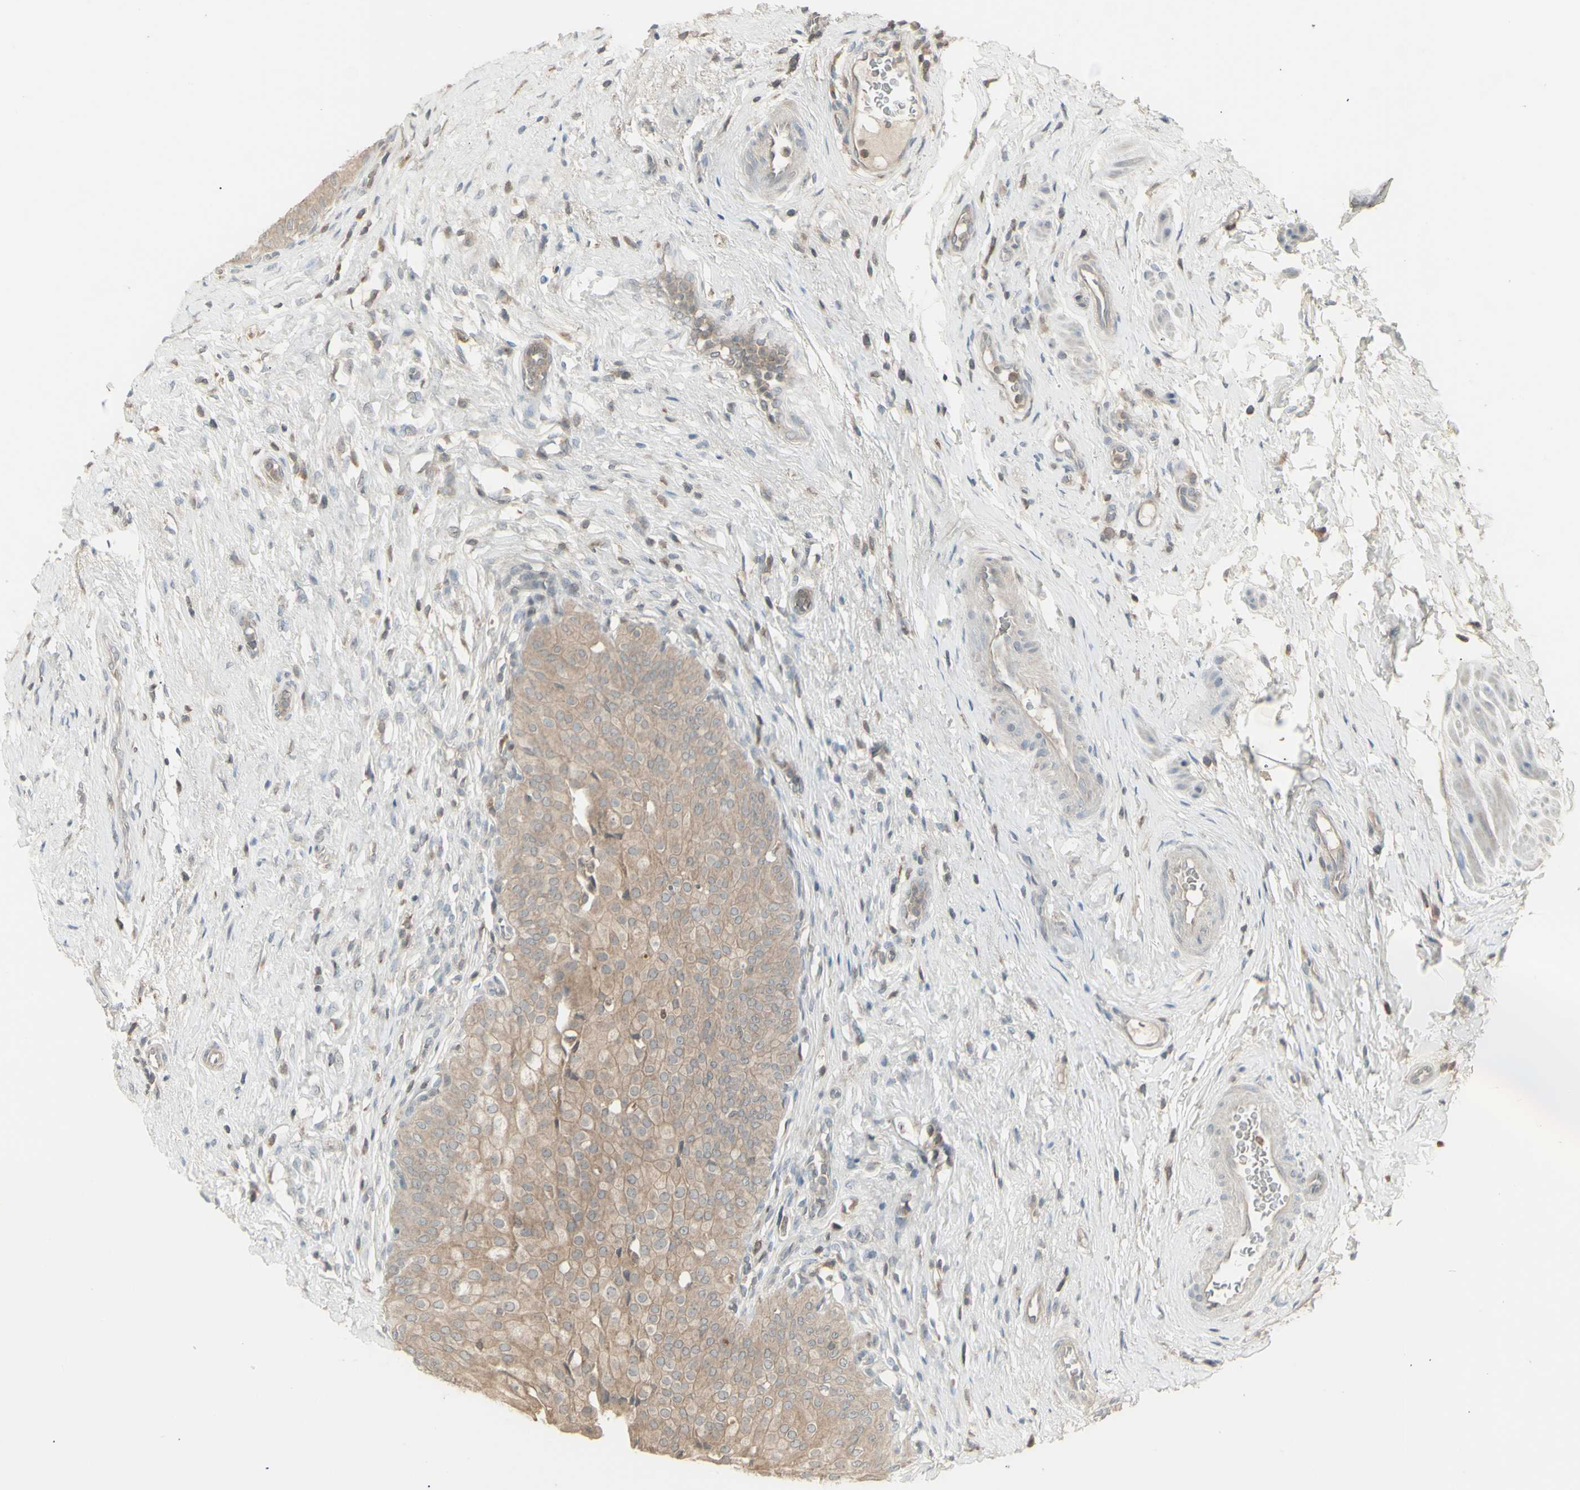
{"staining": {"intensity": "weak", "quantity": ">75%", "location": "cytoplasmic/membranous"}, "tissue": "urinary bladder", "cell_type": "Urothelial cells", "image_type": "normal", "snomed": [{"axis": "morphology", "description": "Normal tissue, NOS"}, {"axis": "morphology", "description": "Urothelial carcinoma, High grade"}, {"axis": "topography", "description": "Urinary bladder"}], "caption": "Immunohistochemistry (IHC) micrograph of benign urinary bladder: human urinary bladder stained using IHC shows low levels of weak protein expression localized specifically in the cytoplasmic/membranous of urothelial cells, appearing as a cytoplasmic/membranous brown color.", "gene": "CSK", "patient": {"sex": "male", "age": 46}}